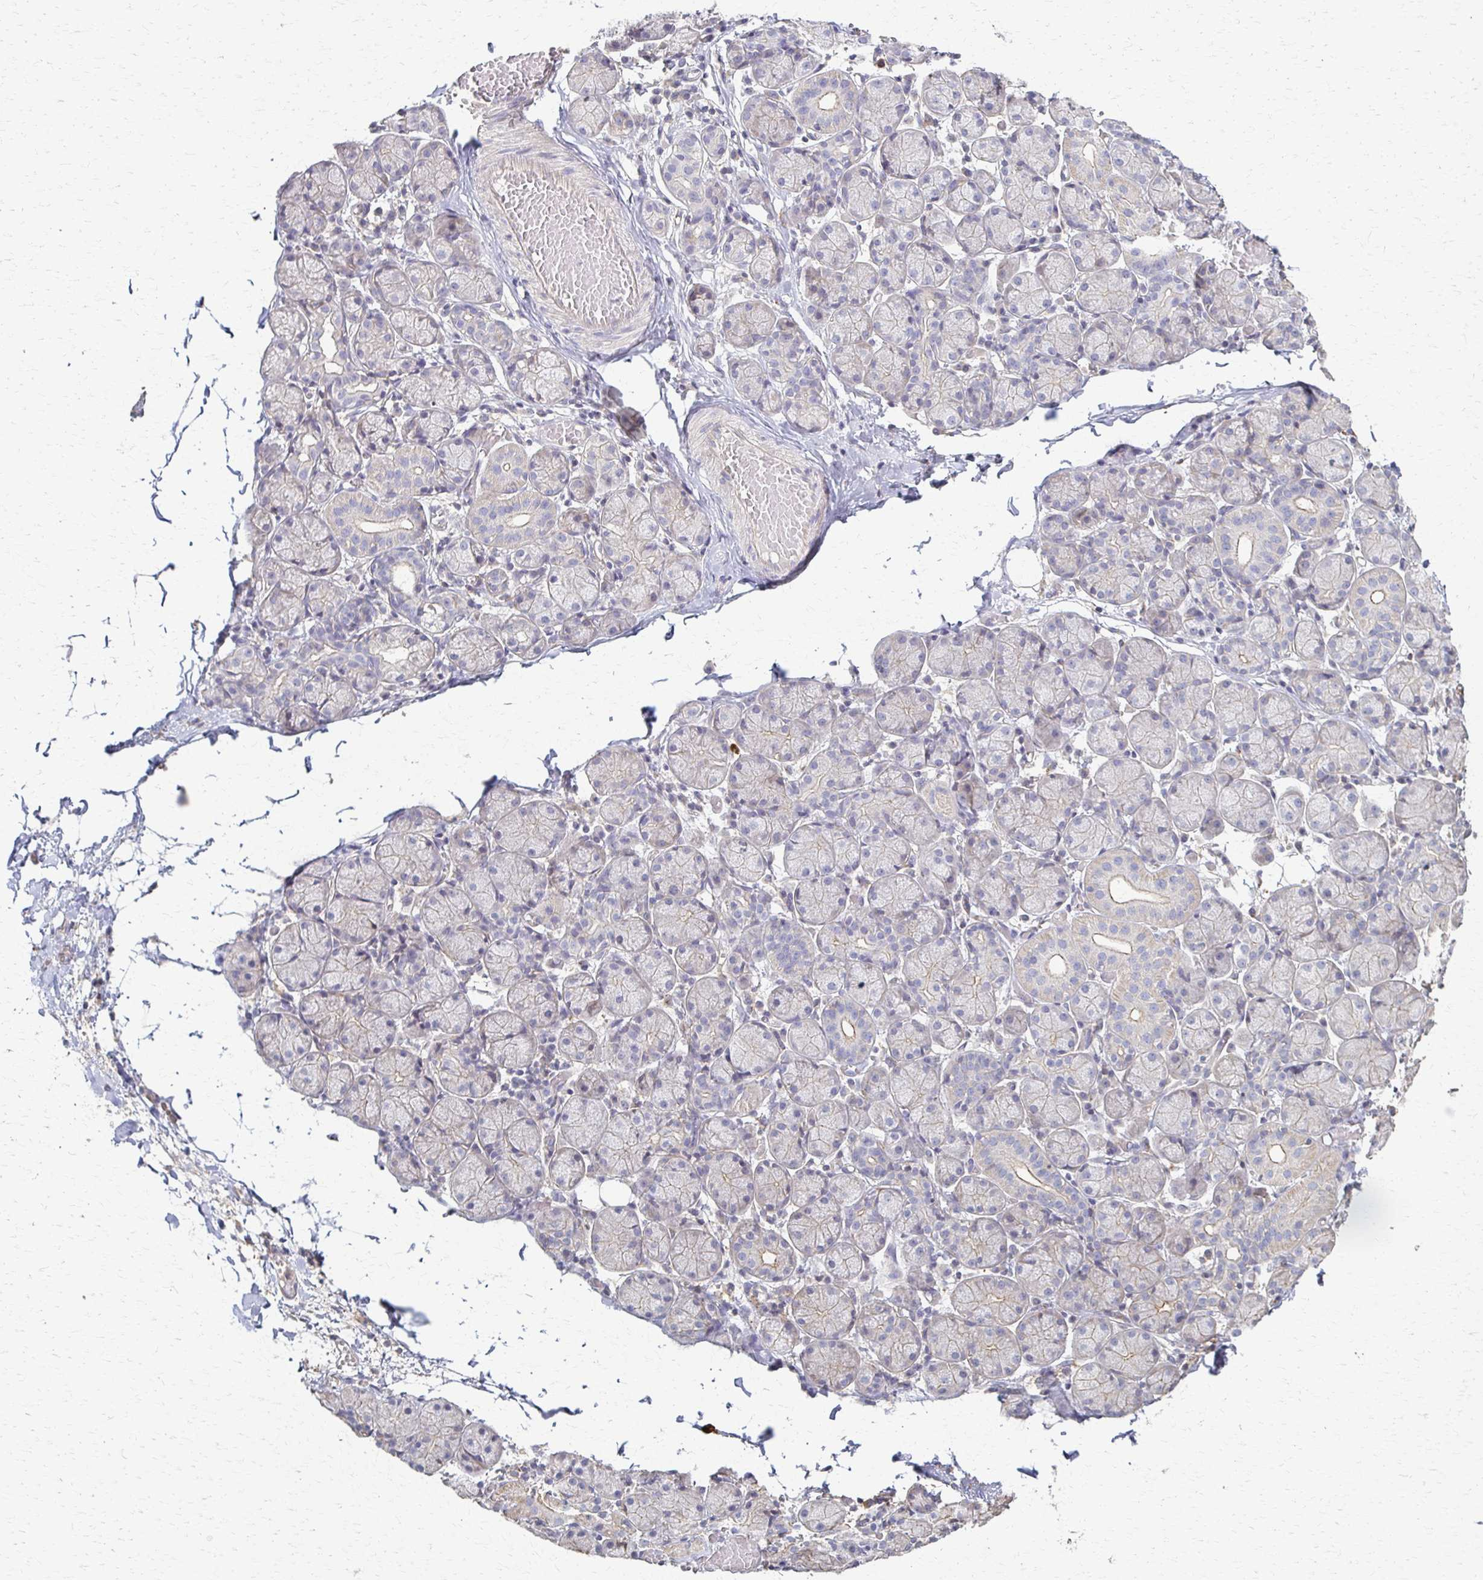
{"staining": {"intensity": "negative", "quantity": "none", "location": "none"}, "tissue": "salivary gland", "cell_type": "Glandular cells", "image_type": "normal", "snomed": [{"axis": "morphology", "description": "Normal tissue, NOS"}, {"axis": "topography", "description": "Salivary gland"}], "caption": "Immunohistochemistry of unremarkable human salivary gland exhibits no staining in glandular cells.", "gene": "C1QTNF7", "patient": {"sex": "female", "age": 24}}